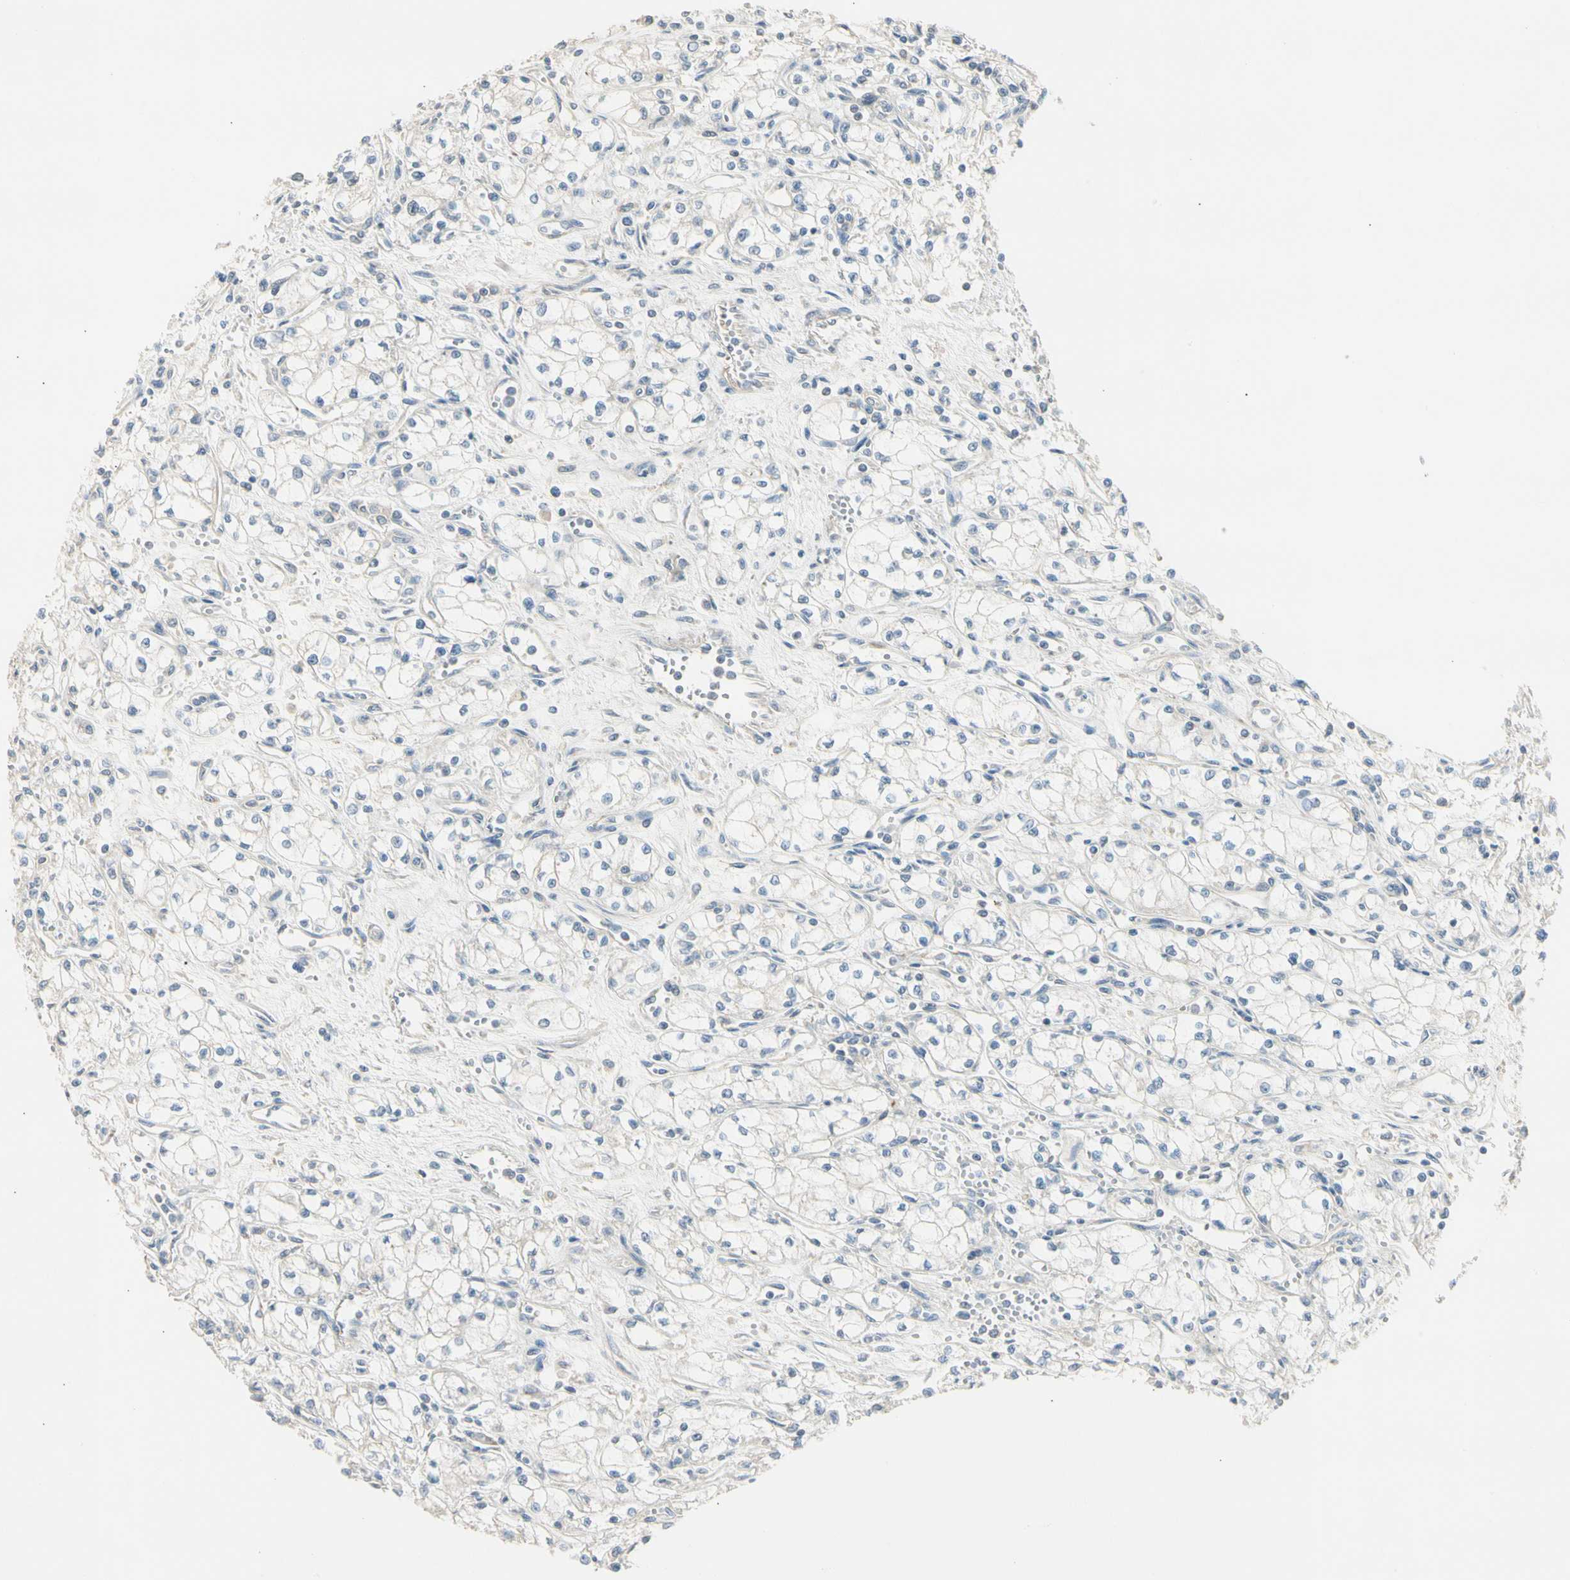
{"staining": {"intensity": "negative", "quantity": "none", "location": "none"}, "tissue": "renal cancer", "cell_type": "Tumor cells", "image_type": "cancer", "snomed": [{"axis": "morphology", "description": "Normal tissue, NOS"}, {"axis": "morphology", "description": "Adenocarcinoma, NOS"}, {"axis": "topography", "description": "Kidney"}], "caption": "An immunohistochemistry image of renal cancer (adenocarcinoma) is shown. There is no staining in tumor cells of renal cancer (adenocarcinoma).", "gene": "ADGRA3", "patient": {"sex": "male", "age": 59}}